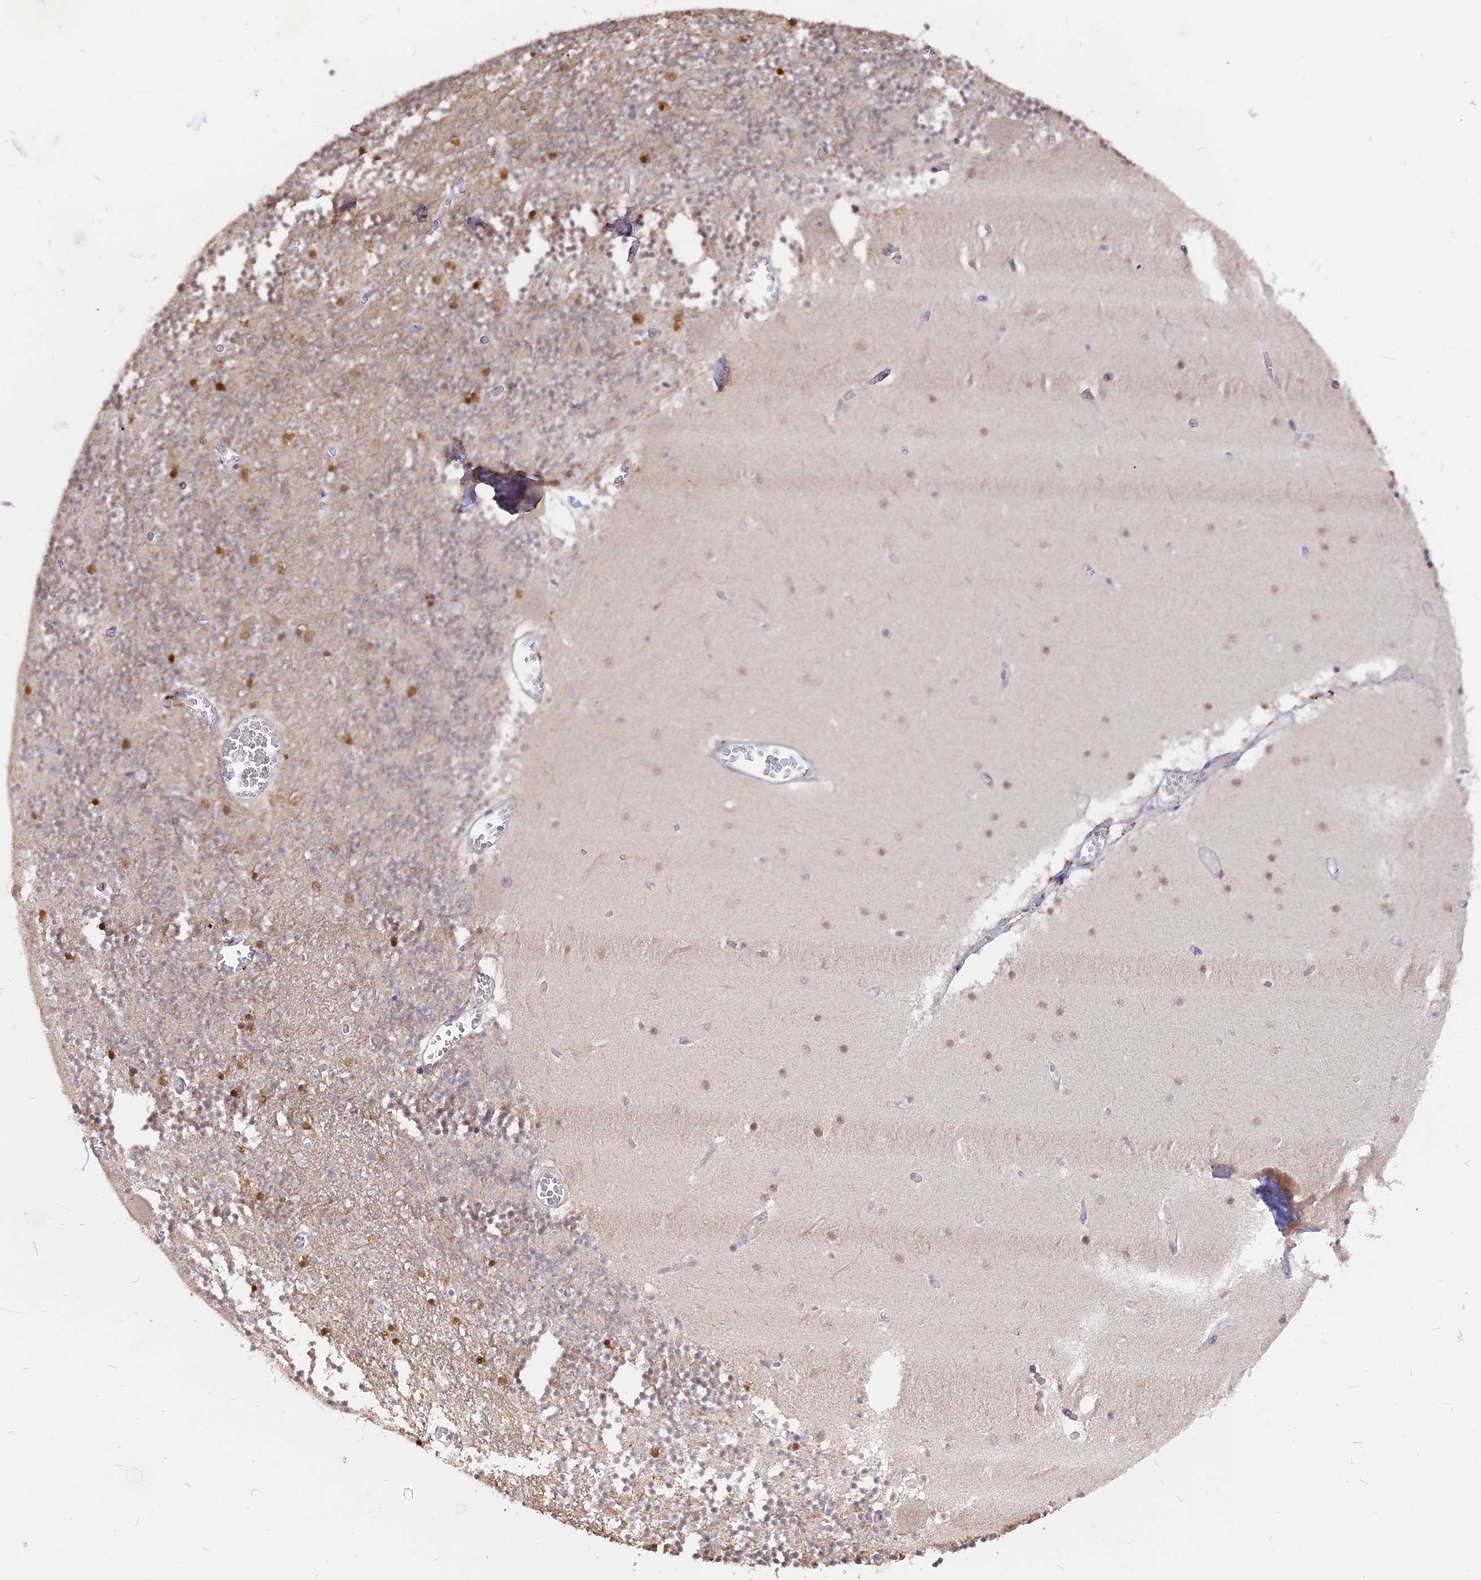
{"staining": {"intensity": "weak", "quantity": "25%-75%", "location": "nuclear"}, "tissue": "cerebellum", "cell_type": "Cells in granular layer", "image_type": "normal", "snomed": [{"axis": "morphology", "description": "Normal tissue, NOS"}, {"axis": "topography", "description": "Cerebellum"}], "caption": "Protein staining of normal cerebellum demonstrates weak nuclear positivity in about 25%-75% of cells in granular layer. The staining is performed using DAB brown chromogen to label protein expression. The nuclei are counter-stained blue using hematoxylin.", "gene": "NR1H3", "patient": {"sex": "female", "age": 28}}